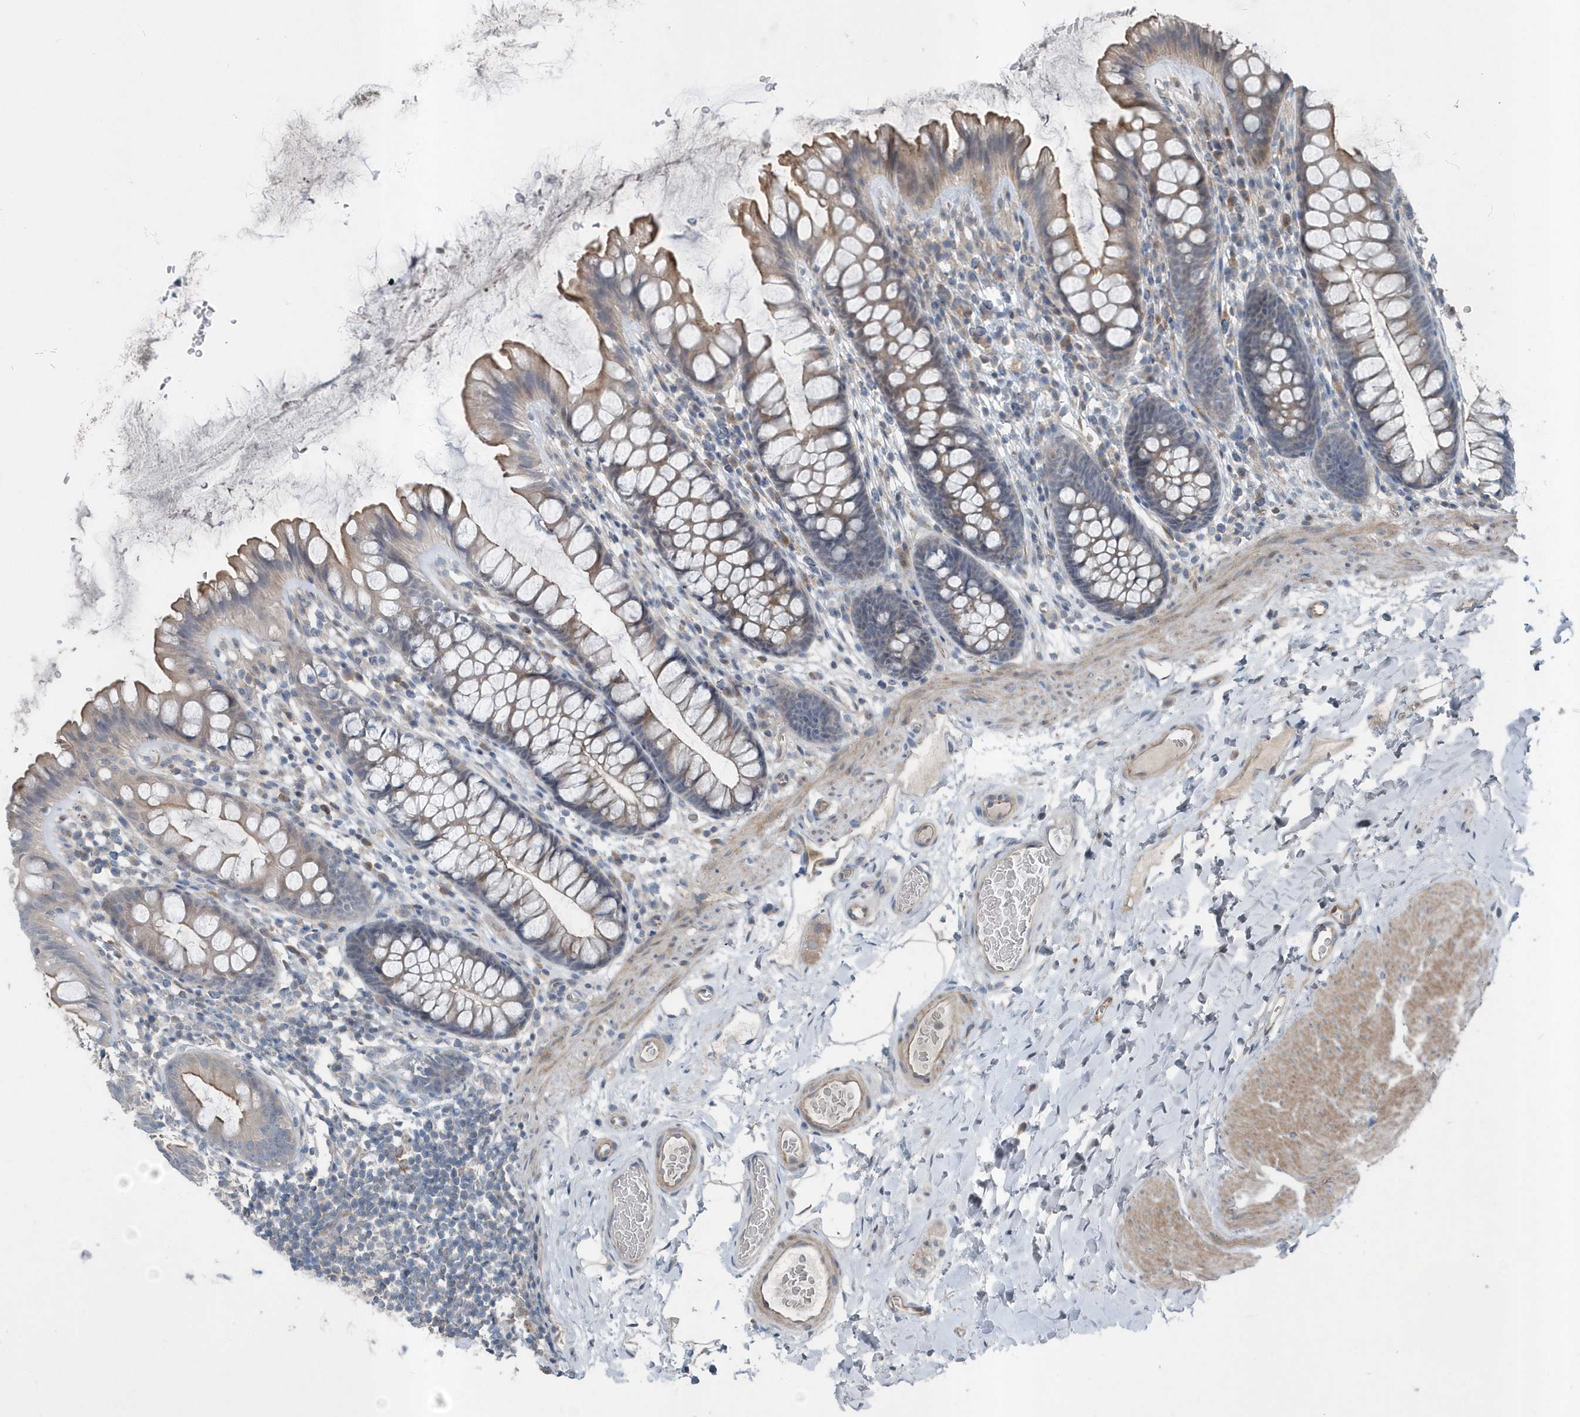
{"staining": {"intensity": "weak", "quantity": ">75%", "location": "cytoplasmic/membranous"}, "tissue": "colon", "cell_type": "Endothelial cells", "image_type": "normal", "snomed": [{"axis": "morphology", "description": "Normal tissue, NOS"}, {"axis": "topography", "description": "Colon"}], "caption": "Protein expression analysis of benign human colon reveals weak cytoplasmic/membranous expression in about >75% of endothelial cells. (Brightfield microscopy of DAB IHC at high magnification).", "gene": "MCC", "patient": {"sex": "female", "age": 62}}